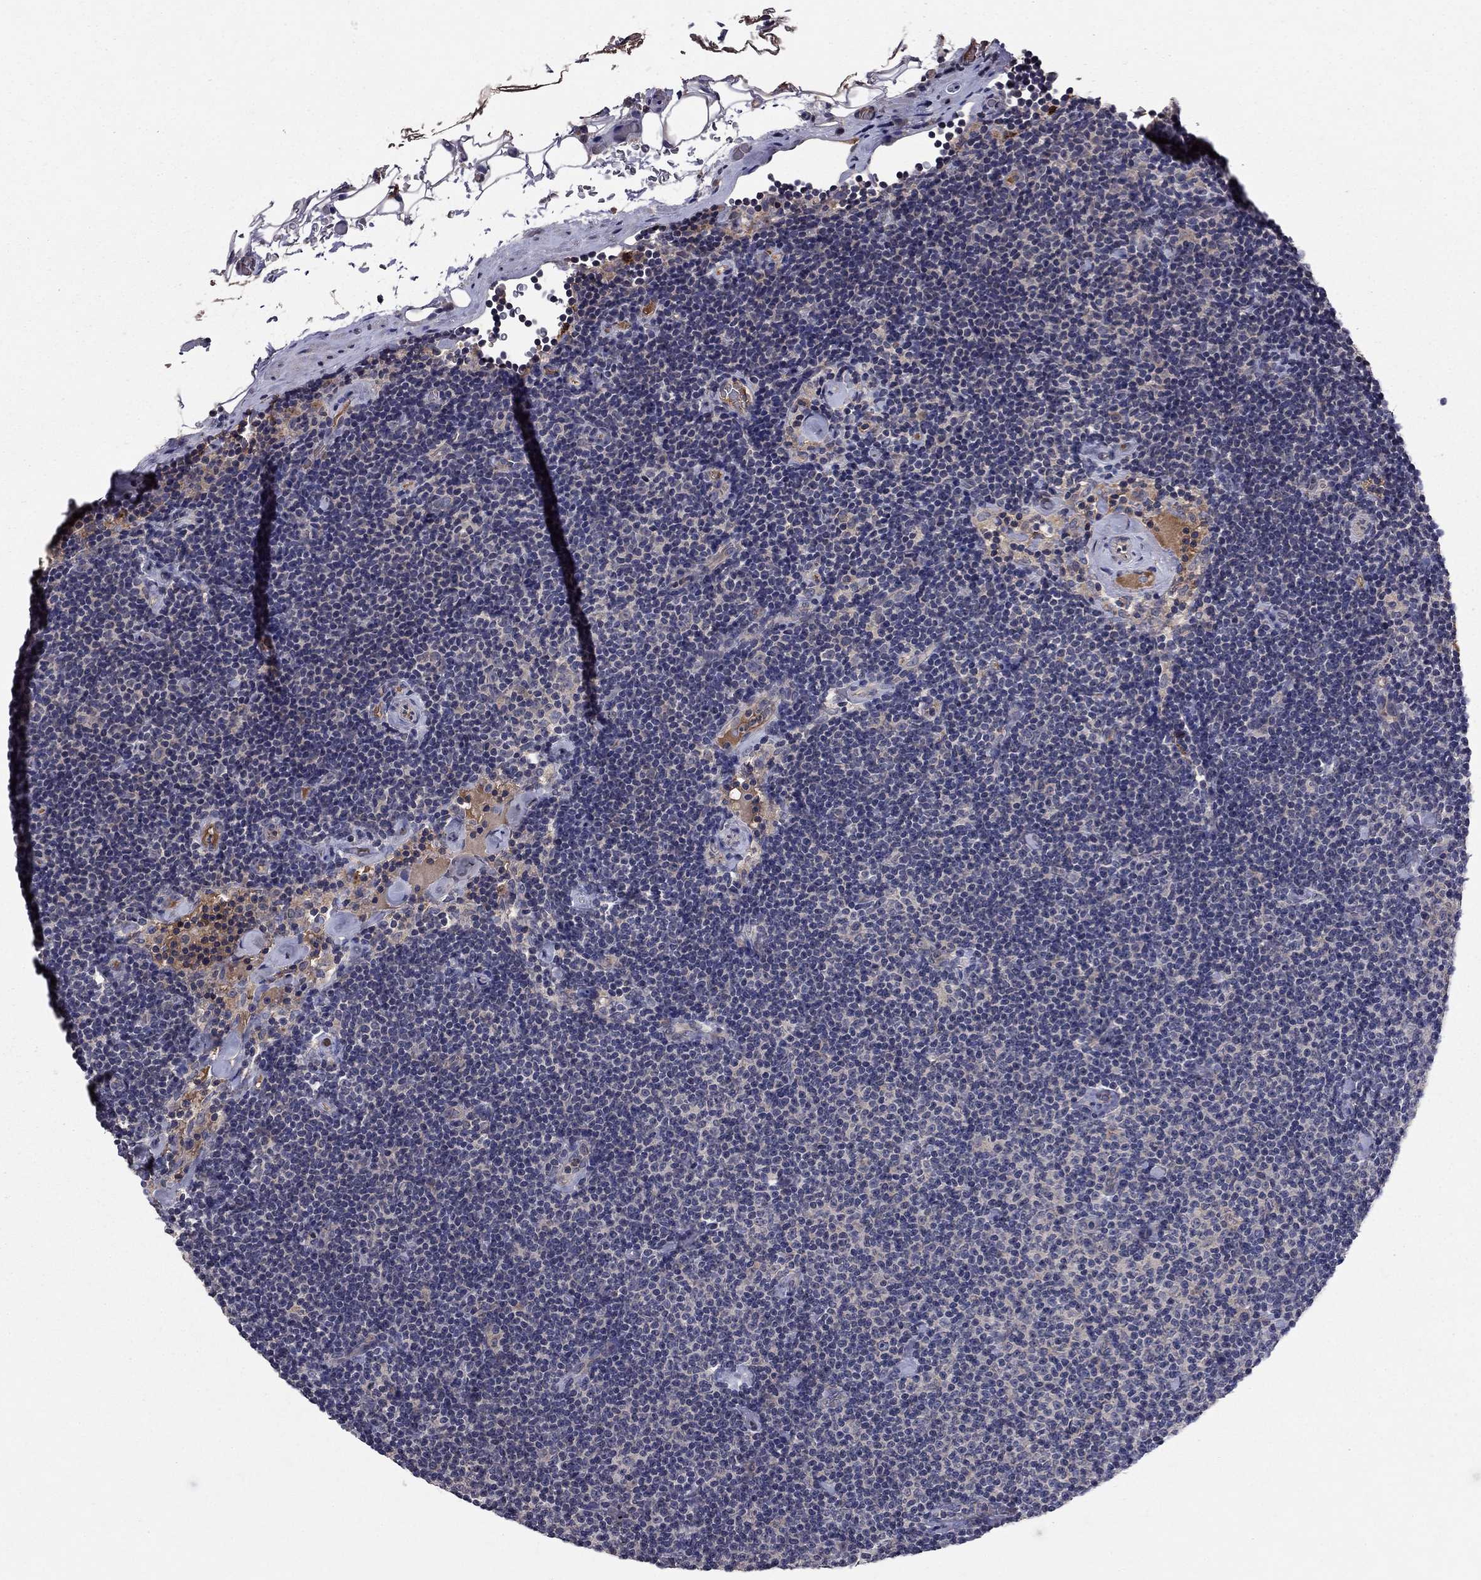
{"staining": {"intensity": "negative", "quantity": "none", "location": "none"}, "tissue": "lymphoma", "cell_type": "Tumor cells", "image_type": "cancer", "snomed": [{"axis": "morphology", "description": "Malignant lymphoma, non-Hodgkin's type, Low grade"}, {"axis": "topography", "description": "Lymph node"}], "caption": "Immunohistochemistry (IHC) of human malignant lymphoma, non-Hodgkin's type (low-grade) displays no positivity in tumor cells. Brightfield microscopy of IHC stained with DAB (3,3'-diaminobenzidine) (brown) and hematoxylin (blue), captured at high magnification.", "gene": "PROS1", "patient": {"sex": "male", "age": 81}}